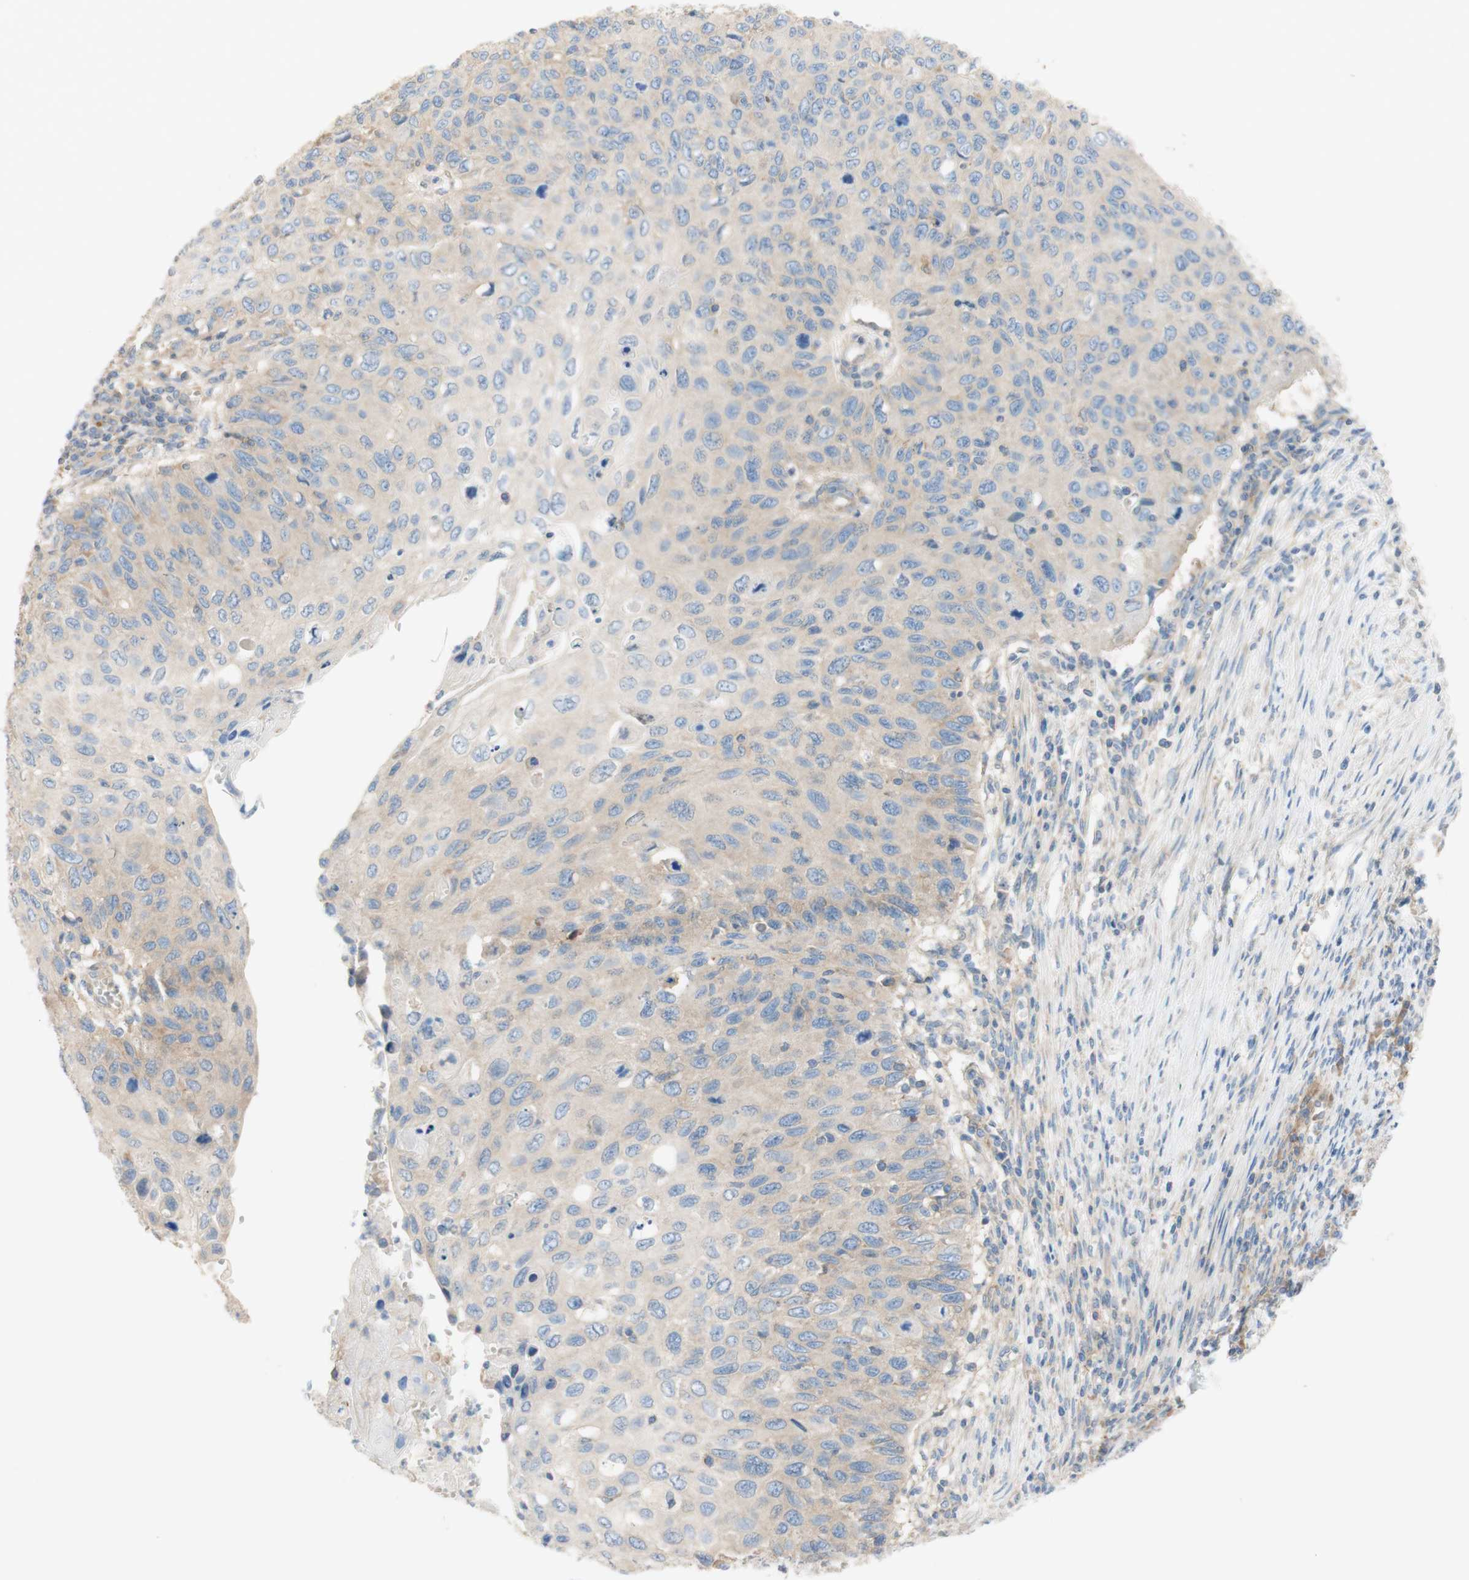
{"staining": {"intensity": "negative", "quantity": "none", "location": "none"}, "tissue": "cervical cancer", "cell_type": "Tumor cells", "image_type": "cancer", "snomed": [{"axis": "morphology", "description": "Squamous cell carcinoma, NOS"}, {"axis": "topography", "description": "Cervix"}], "caption": "This is a photomicrograph of immunohistochemistry staining of cervical cancer (squamous cell carcinoma), which shows no positivity in tumor cells.", "gene": "ATP2B1", "patient": {"sex": "female", "age": 70}}